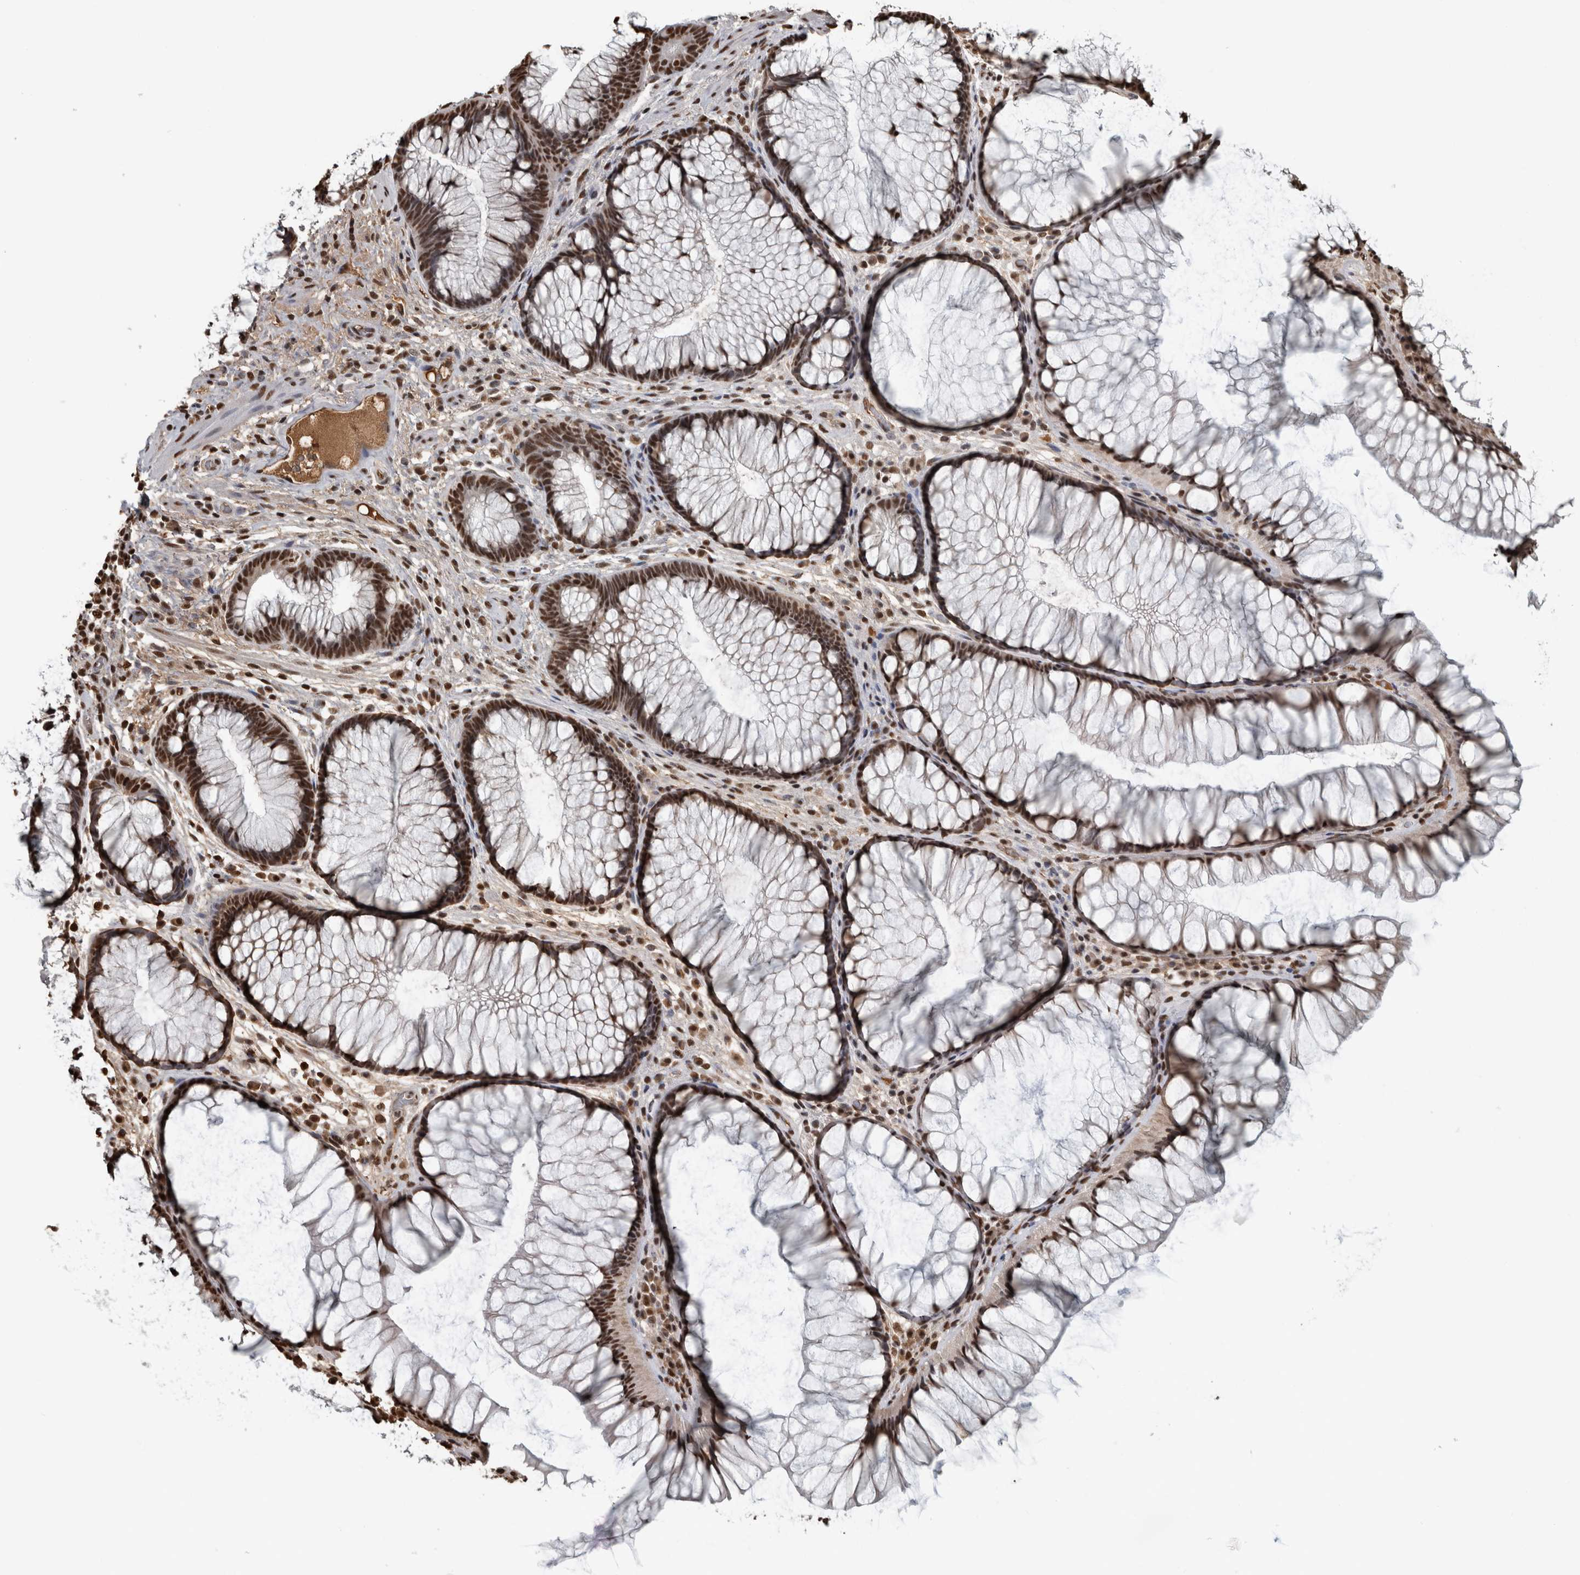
{"staining": {"intensity": "strong", "quantity": ">75%", "location": "nuclear"}, "tissue": "rectum", "cell_type": "Glandular cells", "image_type": "normal", "snomed": [{"axis": "morphology", "description": "Normal tissue, NOS"}, {"axis": "topography", "description": "Rectum"}], "caption": "This micrograph displays immunohistochemistry (IHC) staining of benign human rectum, with high strong nuclear positivity in about >75% of glandular cells.", "gene": "TGS1", "patient": {"sex": "male", "age": 51}}